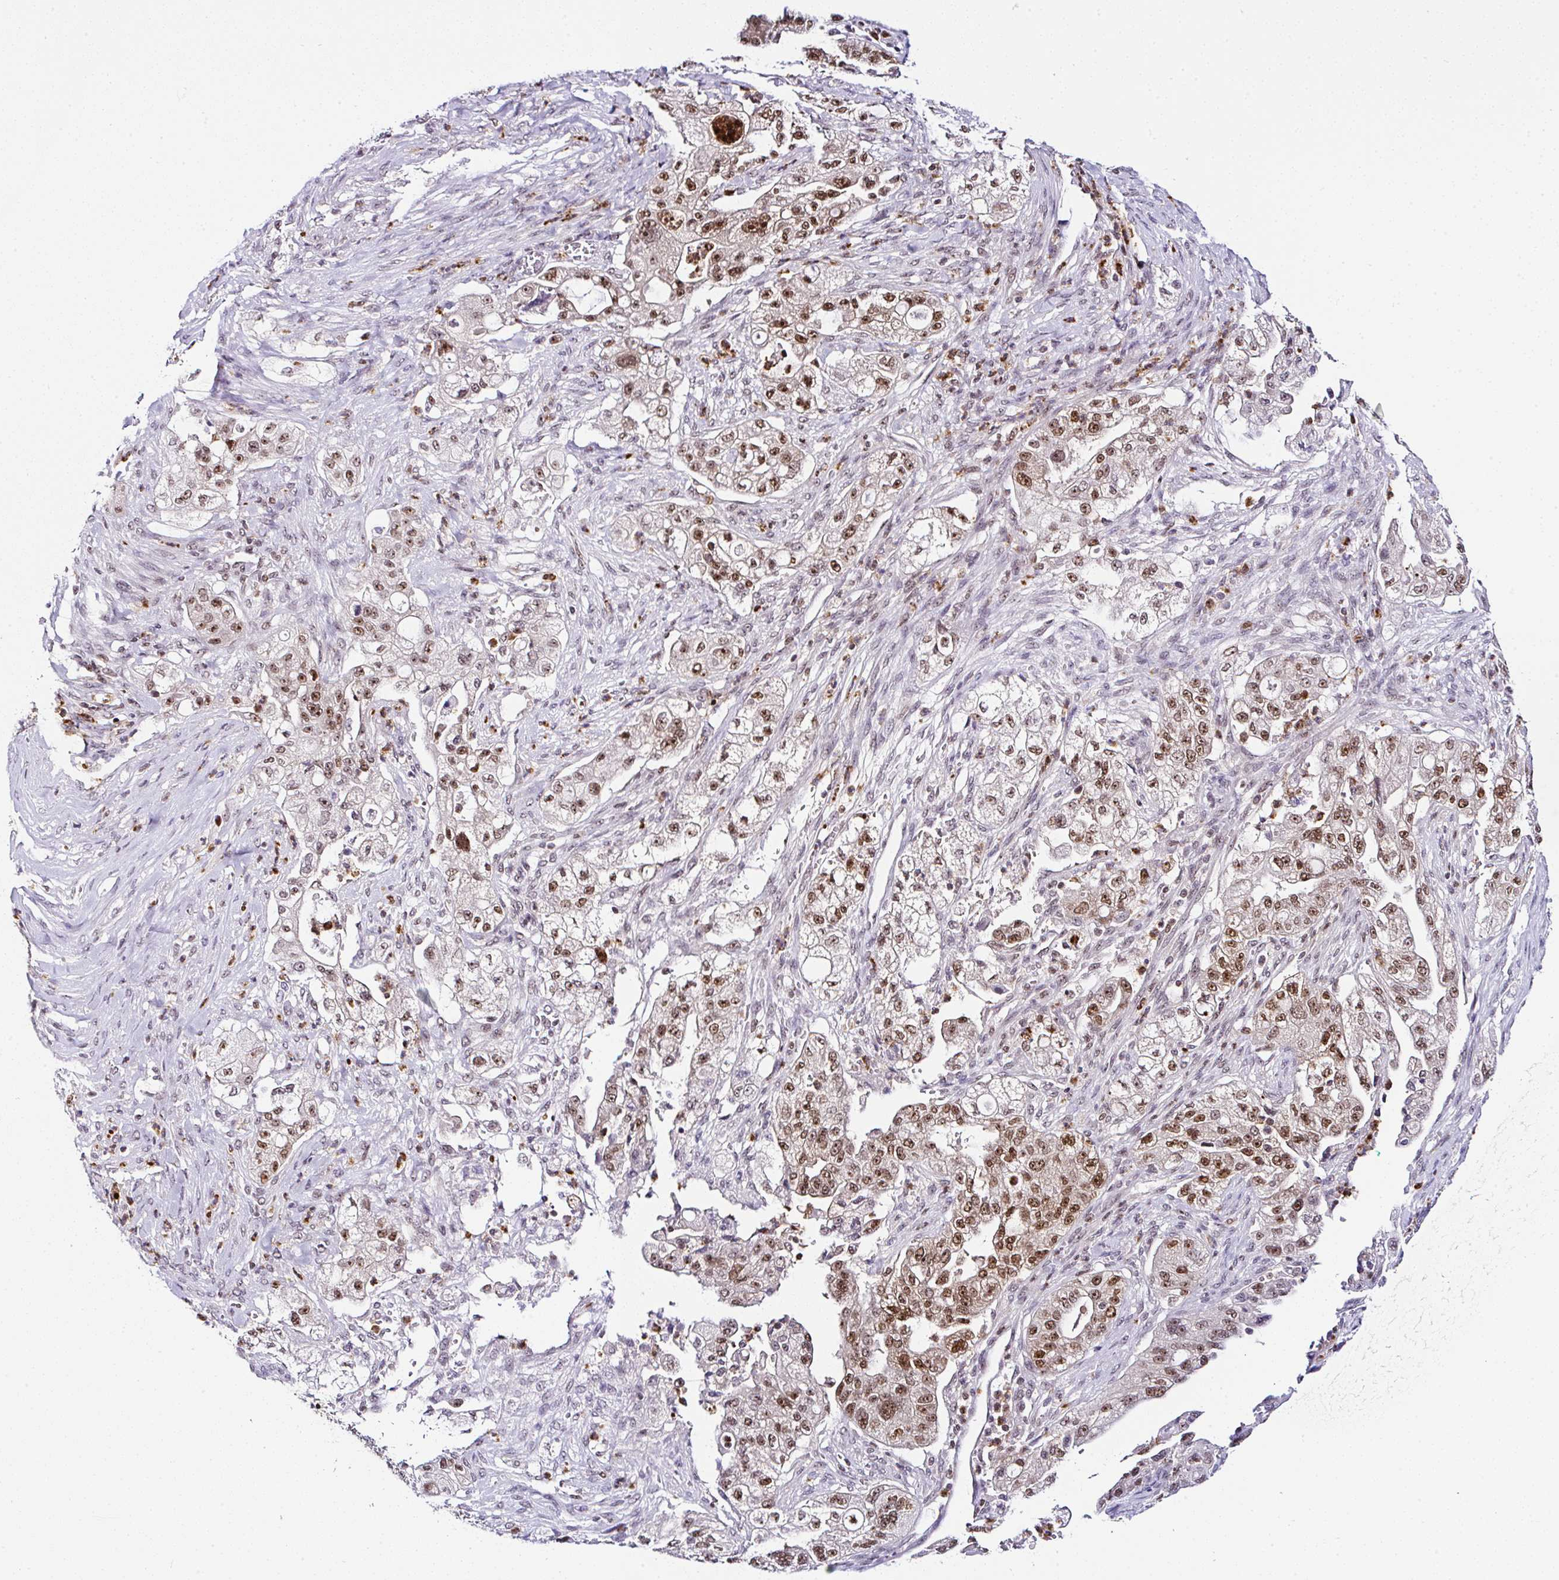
{"staining": {"intensity": "moderate", "quantity": ">75%", "location": "nuclear"}, "tissue": "pancreatic cancer", "cell_type": "Tumor cells", "image_type": "cancer", "snomed": [{"axis": "morphology", "description": "Adenocarcinoma, NOS"}, {"axis": "topography", "description": "Pancreas"}], "caption": "A medium amount of moderate nuclear expression is identified in approximately >75% of tumor cells in pancreatic cancer (adenocarcinoma) tissue. Immunohistochemistry (ihc) stains the protein of interest in brown and the nuclei are stained blue.", "gene": "PTPN2", "patient": {"sex": "female", "age": 78}}